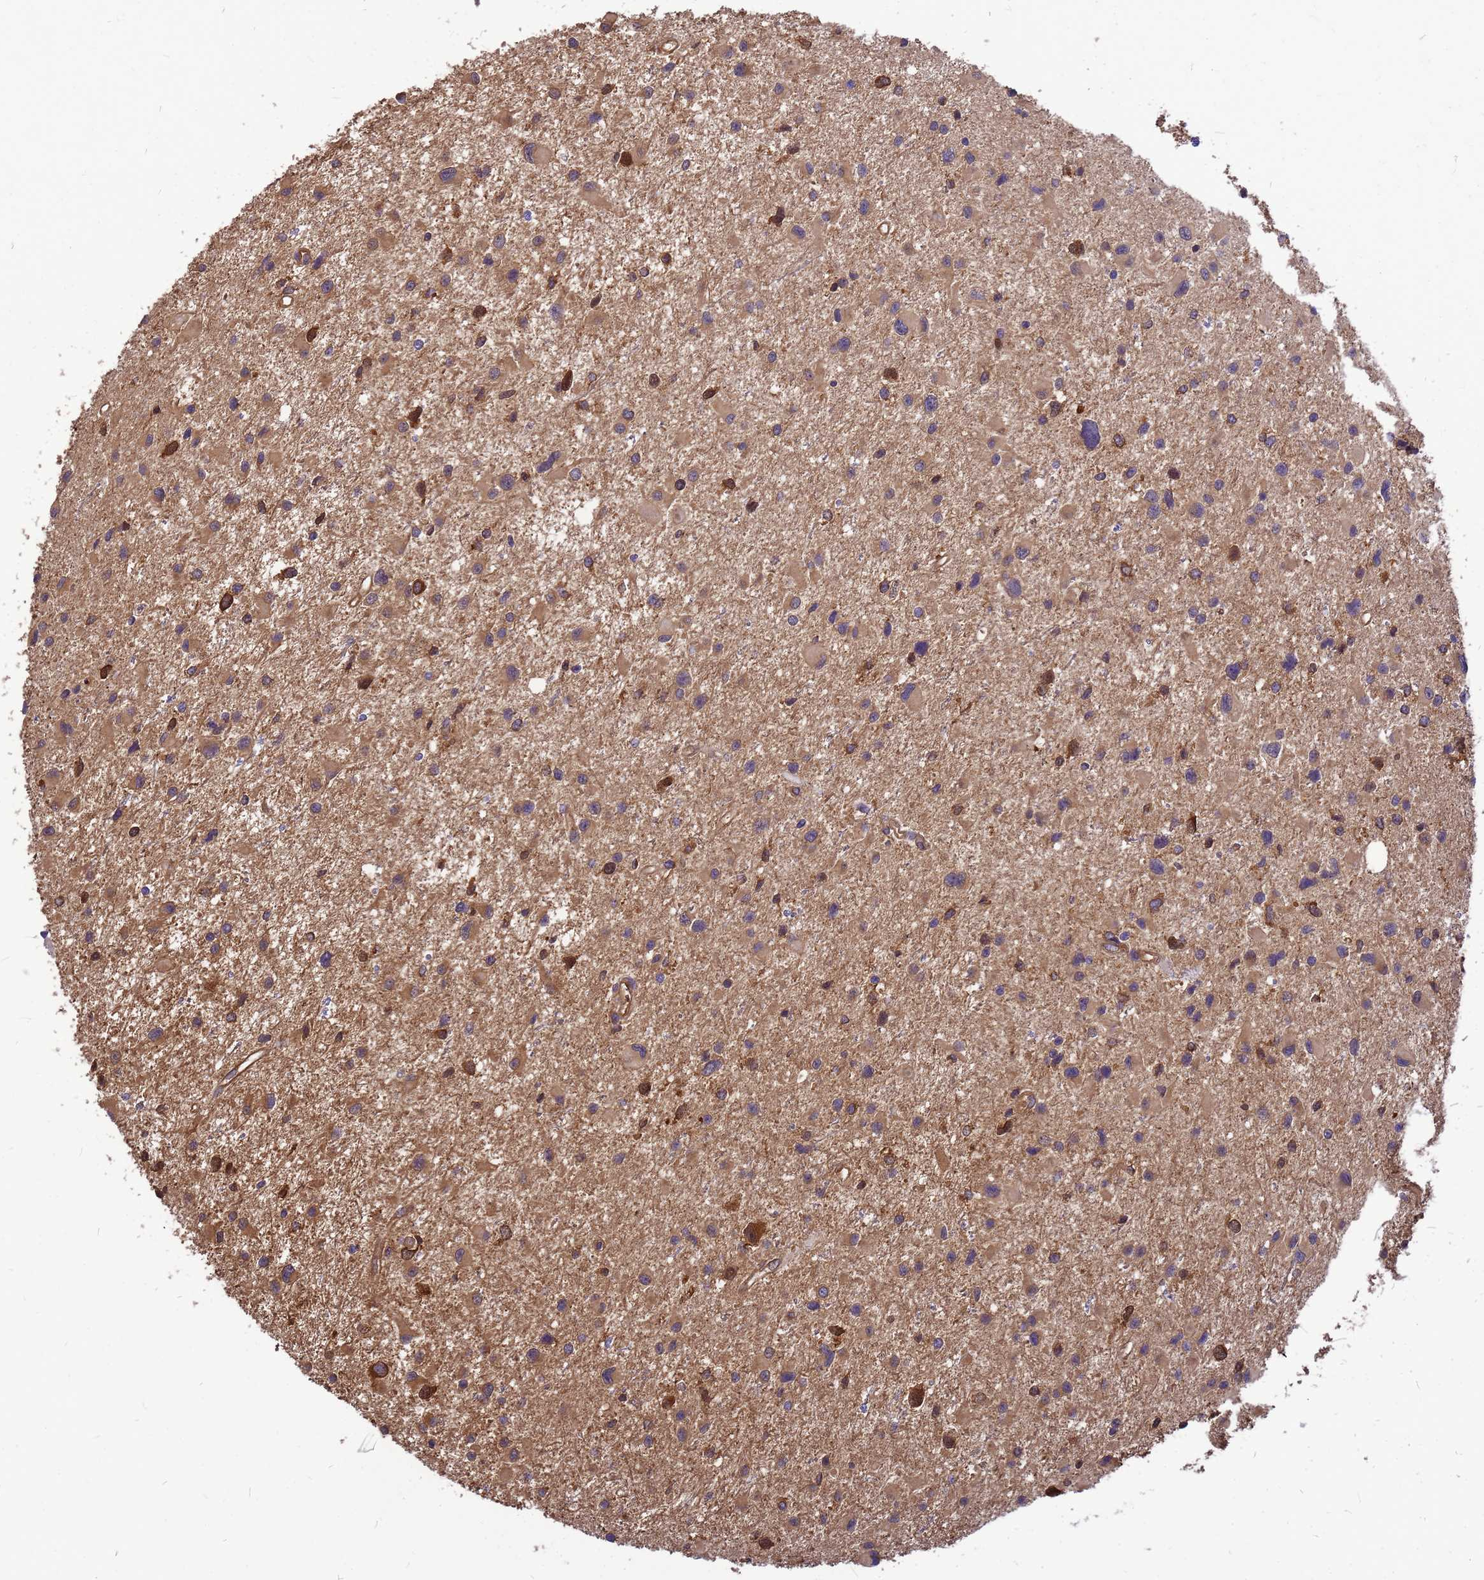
{"staining": {"intensity": "moderate", "quantity": "<25%", "location": "cytoplasmic/membranous"}, "tissue": "glioma", "cell_type": "Tumor cells", "image_type": "cancer", "snomed": [{"axis": "morphology", "description": "Glioma, malignant, Low grade"}, {"axis": "topography", "description": "Brain"}], "caption": "A low amount of moderate cytoplasmic/membranous expression is present in approximately <25% of tumor cells in malignant glioma (low-grade) tissue.", "gene": "GID4", "patient": {"sex": "female", "age": 32}}